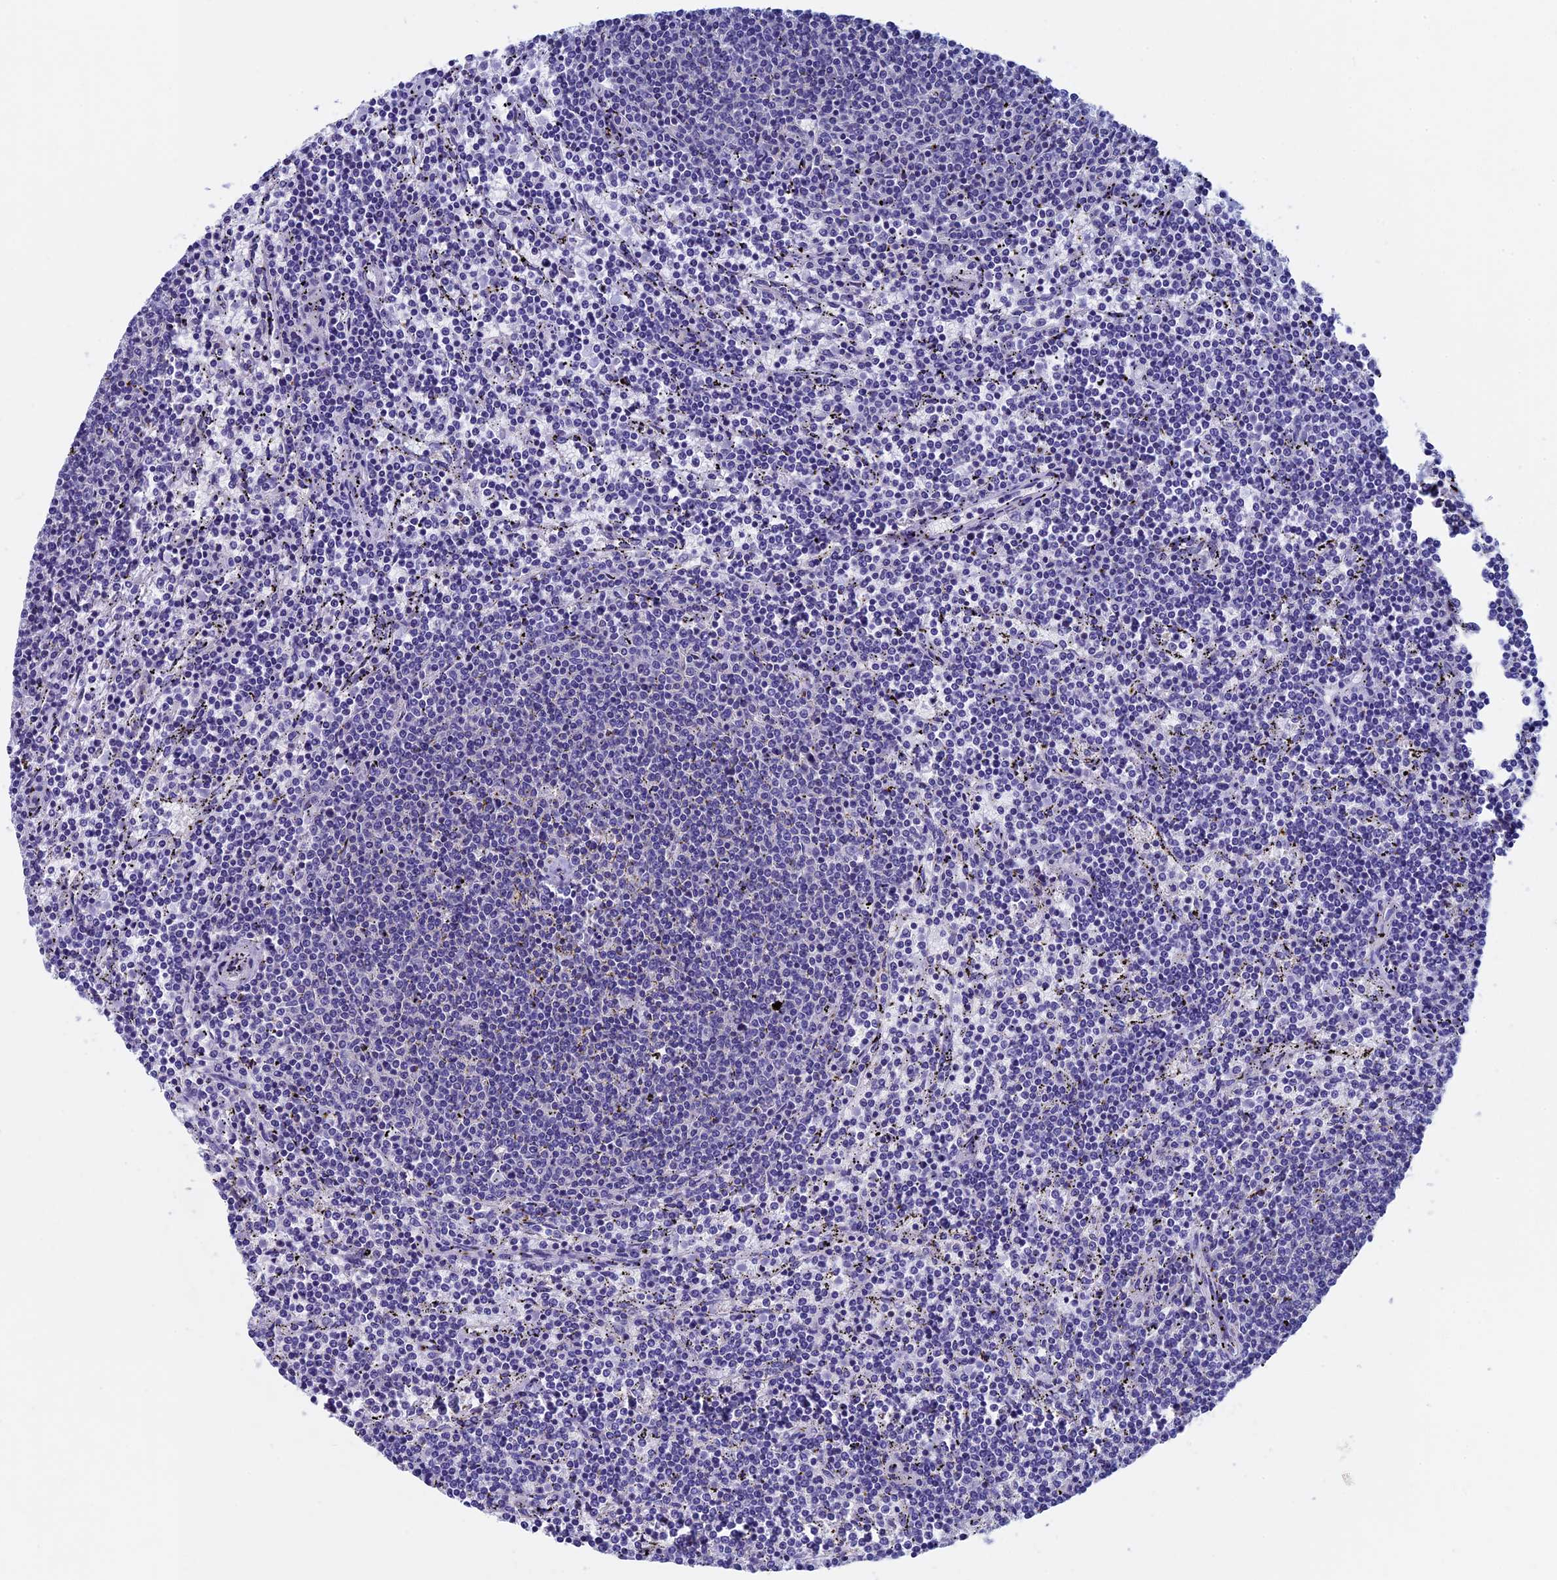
{"staining": {"intensity": "negative", "quantity": "none", "location": "none"}, "tissue": "lymphoma", "cell_type": "Tumor cells", "image_type": "cancer", "snomed": [{"axis": "morphology", "description": "Malignant lymphoma, non-Hodgkin's type, Low grade"}, {"axis": "topography", "description": "Spleen"}], "caption": "The immunohistochemistry histopathology image has no significant expression in tumor cells of lymphoma tissue. (Immunohistochemistry, brightfield microscopy, high magnification).", "gene": "SEPTIN1", "patient": {"sex": "female", "age": 50}}